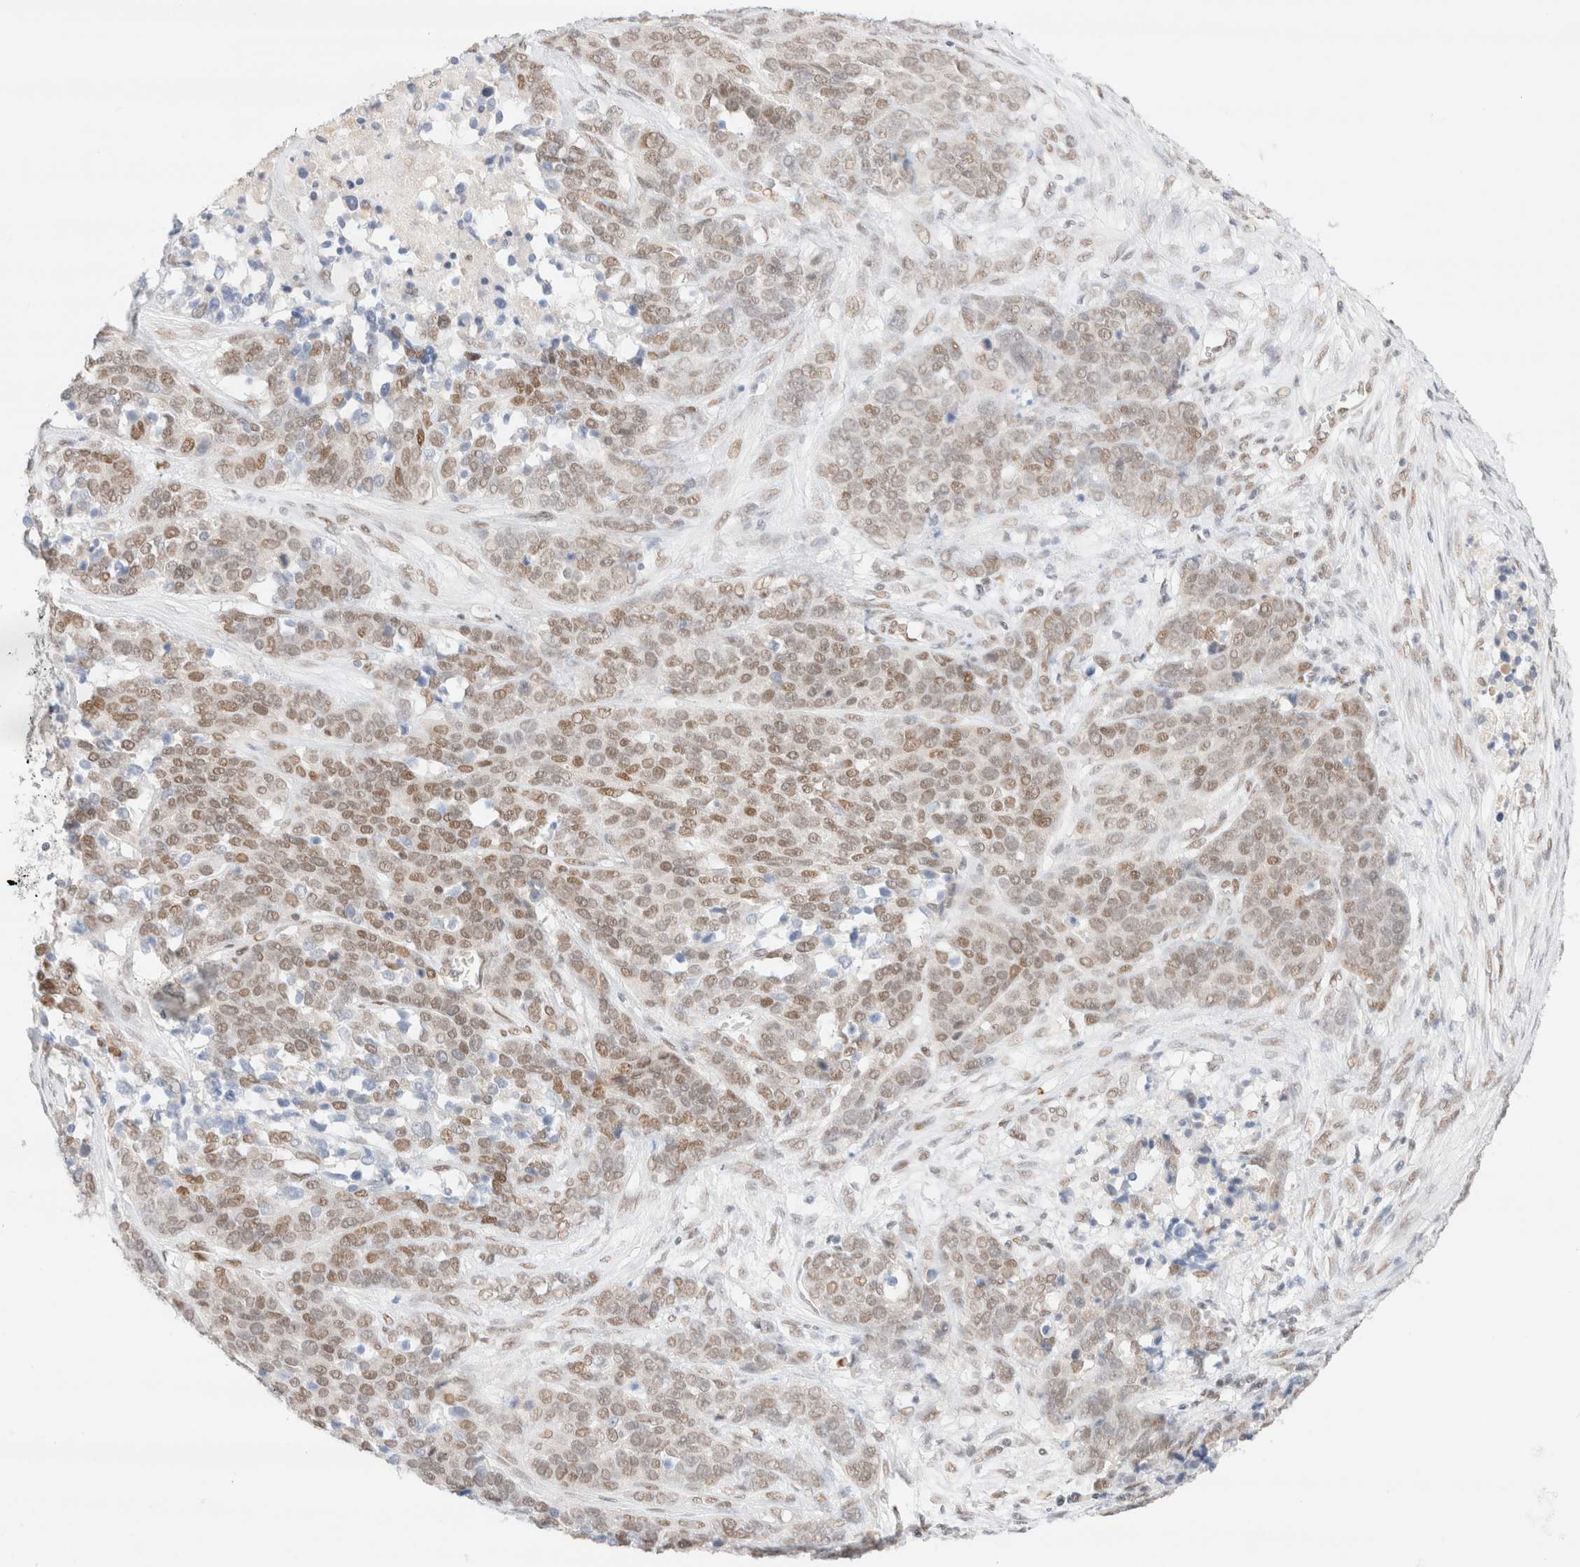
{"staining": {"intensity": "moderate", "quantity": ">75%", "location": "nuclear"}, "tissue": "ovarian cancer", "cell_type": "Tumor cells", "image_type": "cancer", "snomed": [{"axis": "morphology", "description": "Cystadenocarcinoma, serous, NOS"}, {"axis": "topography", "description": "Ovary"}], "caption": "DAB immunohistochemical staining of human ovarian cancer demonstrates moderate nuclear protein positivity in about >75% of tumor cells.", "gene": "CIC", "patient": {"sex": "female", "age": 44}}